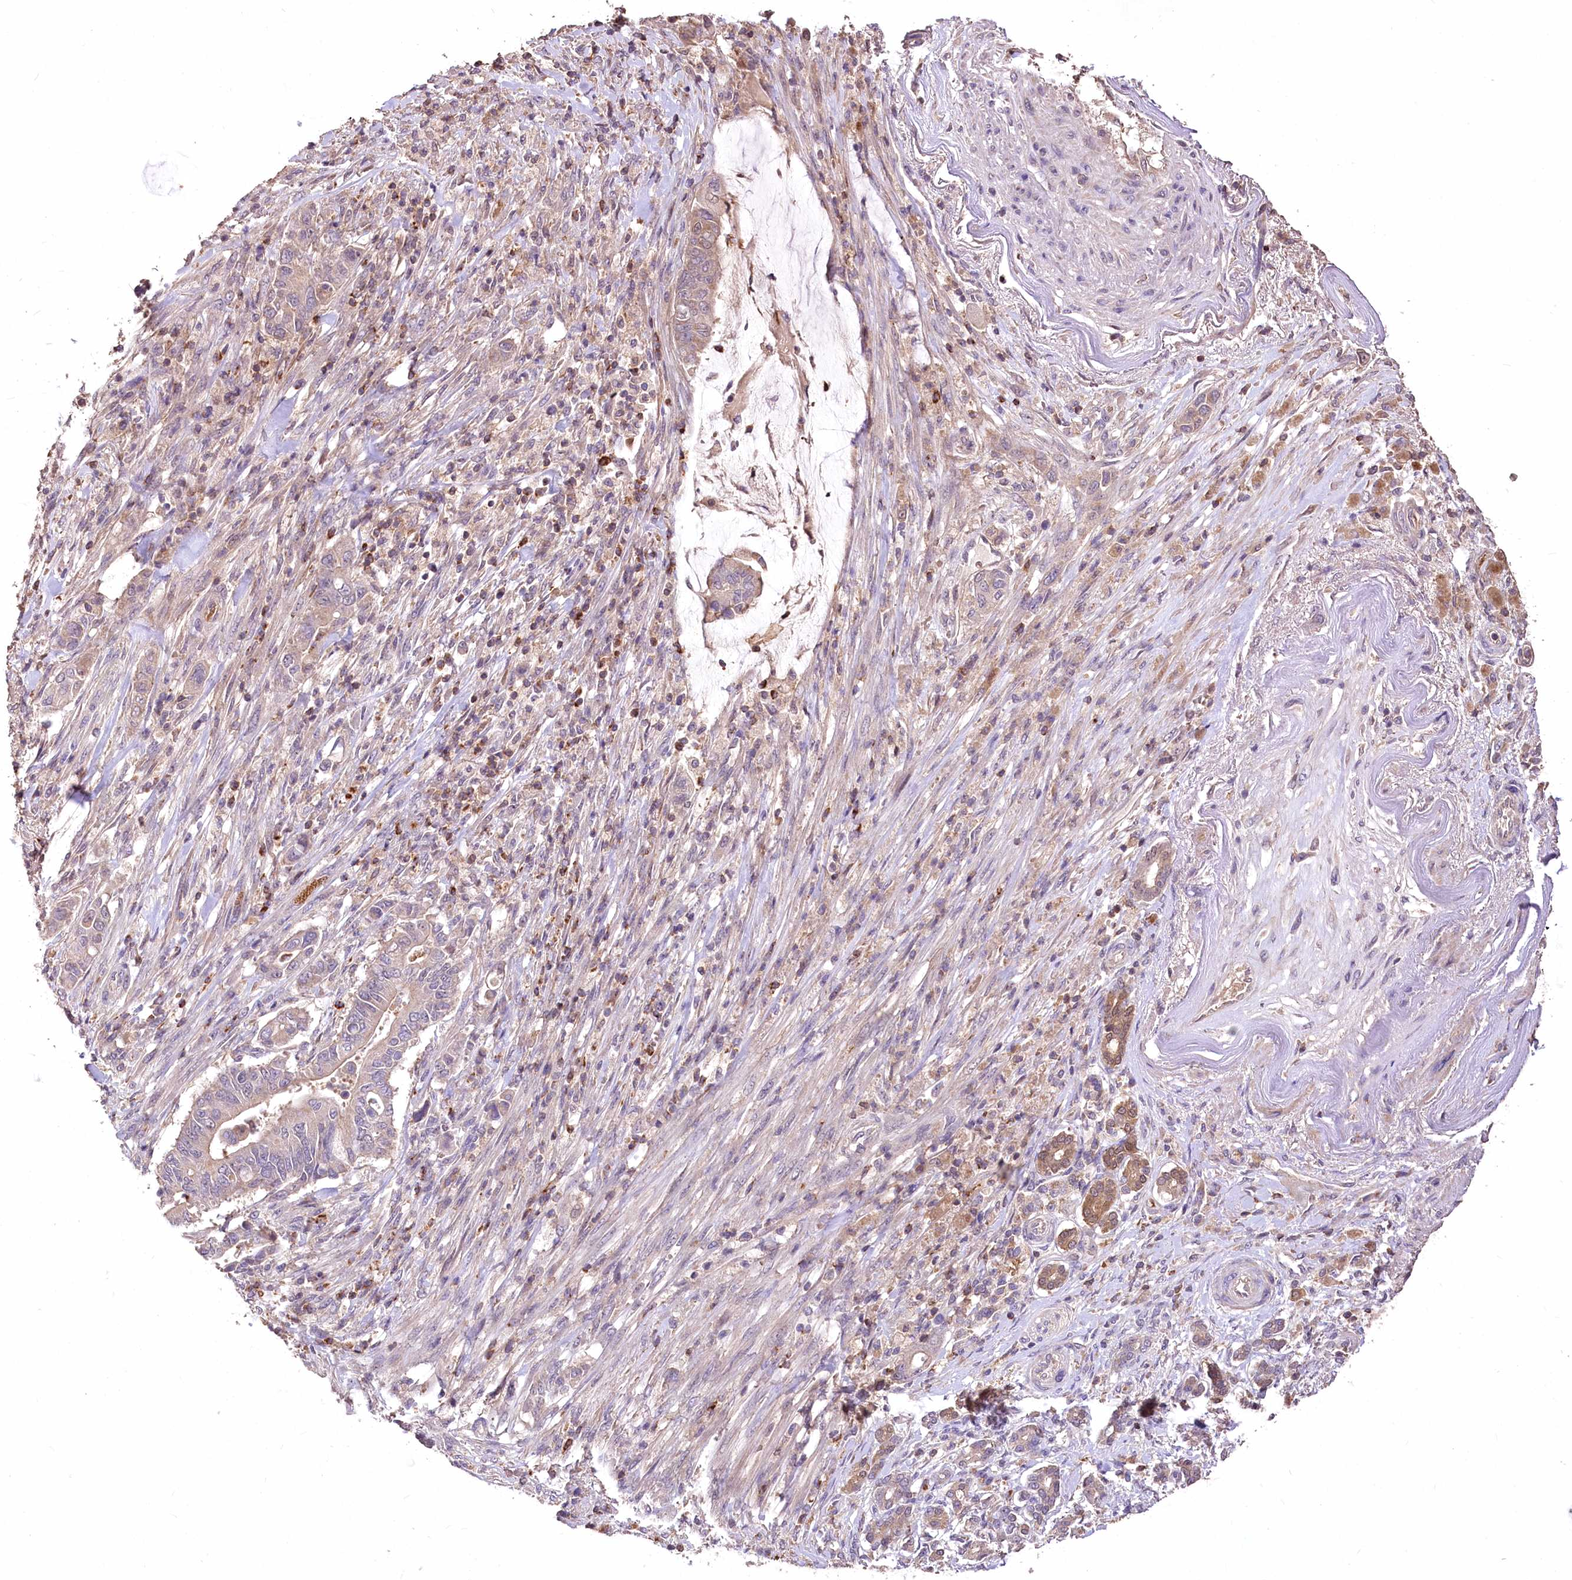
{"staining": {"intensity": "negative", "quantity": "none", "location": "none"}, "tissue": "pancreatic cancer", "cell_type": "Tumor cells", "image_type": "cancer", "snomed": [{"axis": "morphology", "description": "Adenocarcinoma, NOS"}, {"axis": "topography", "description": "Pancreas"}], "caption": "Pancreatic cancer (adenocarcinoma) was stained to show a protein in brown. There is no significant expression in tumor cells.", "gene": "SERGEF", "patient": {"sex": "male", "age": 68}}